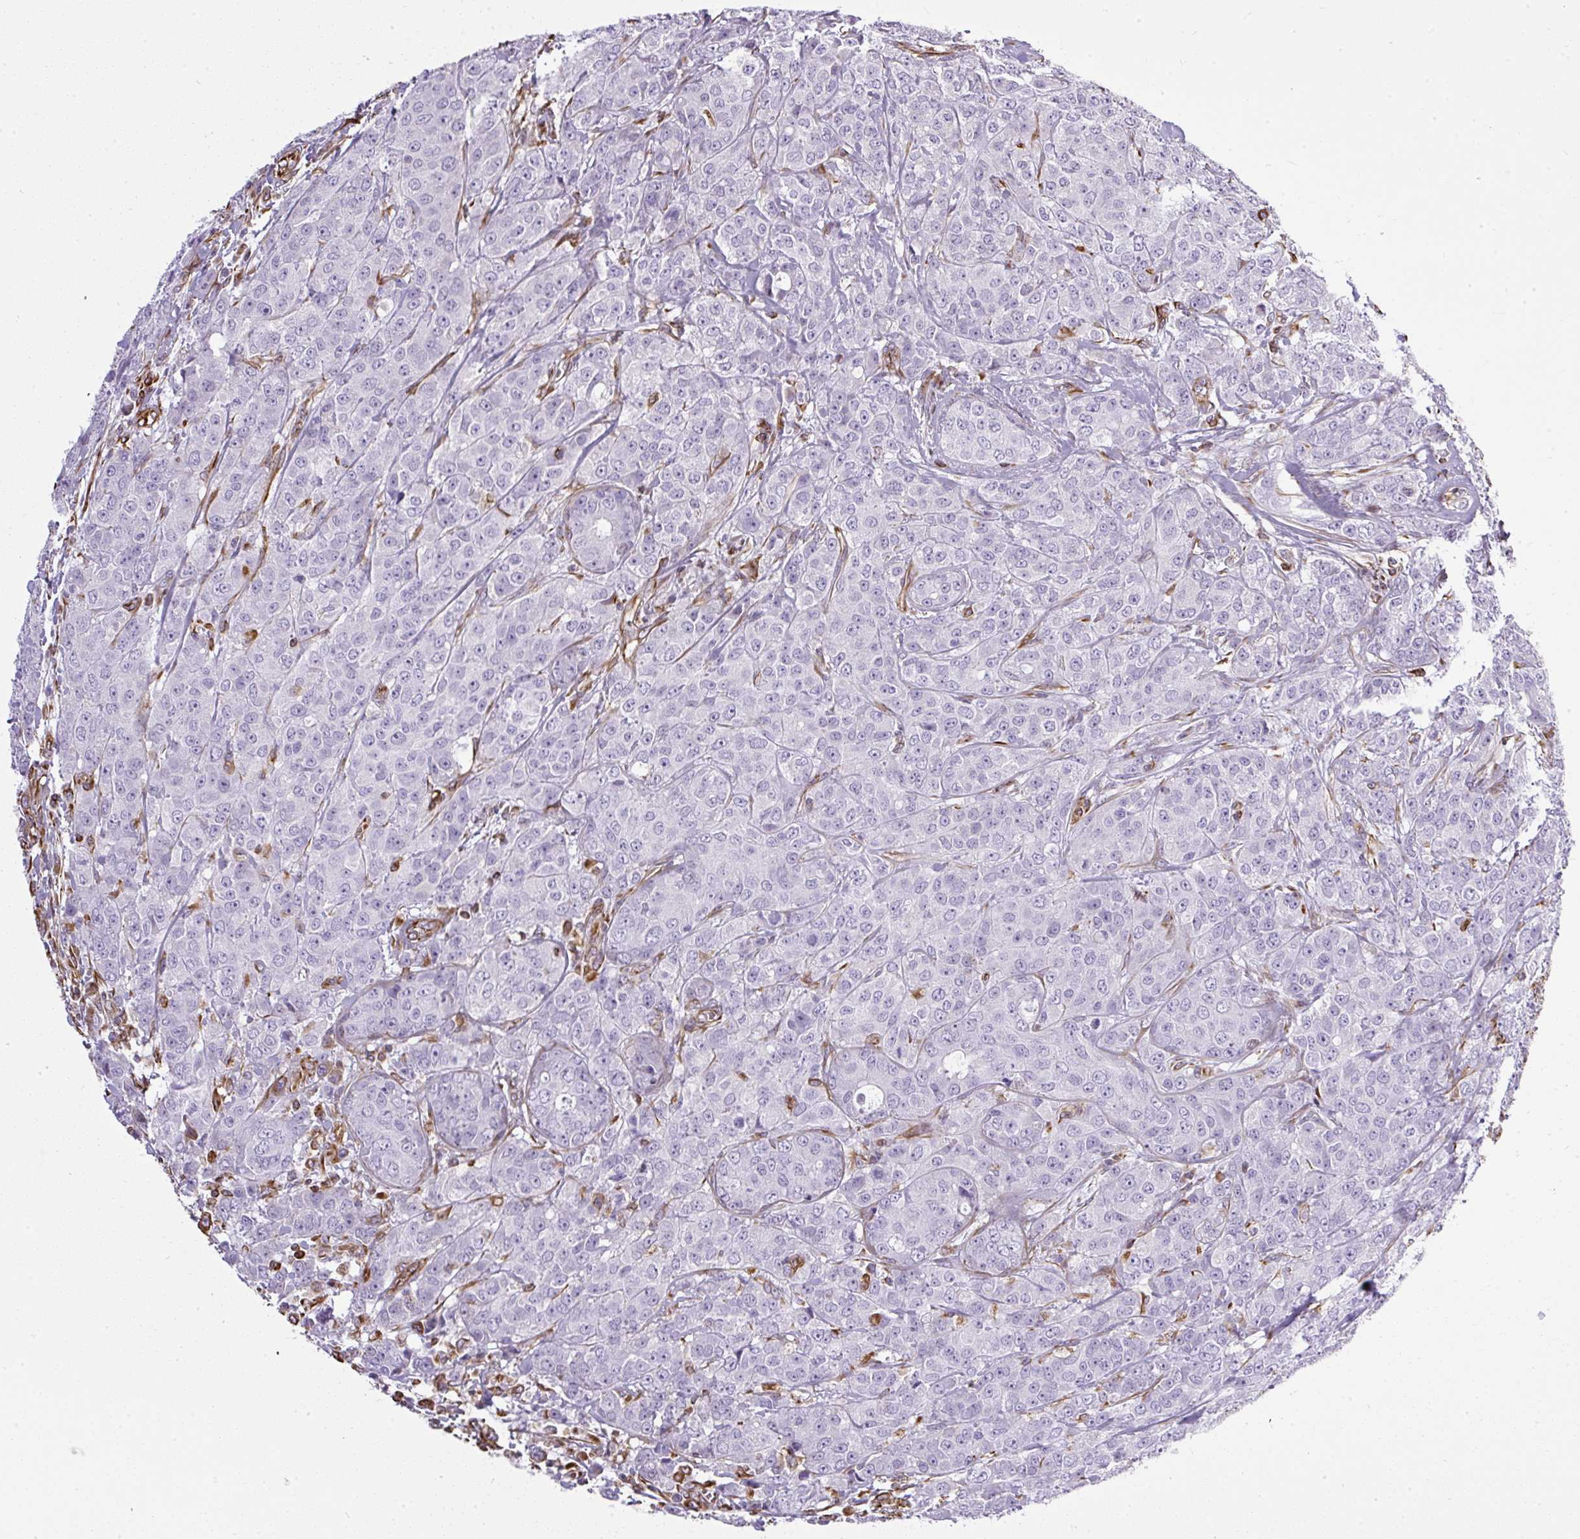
{"staining": {"intensity": "negative", "quantity": "none", "location": "none"}, "tissue": "breast cancer", "cell_type": "Tumor cells", "image_type": "cancer", "snomed": [{"axis": "morphology", "description": "Duct carcinoma"}, {"axis": "topography", "description": "Breast"}], "caption": "Tumor cells are negative for protein expression in human breast cancer.", "gene": "PLS1", "patient": {"sex": "female", "age": 43}}